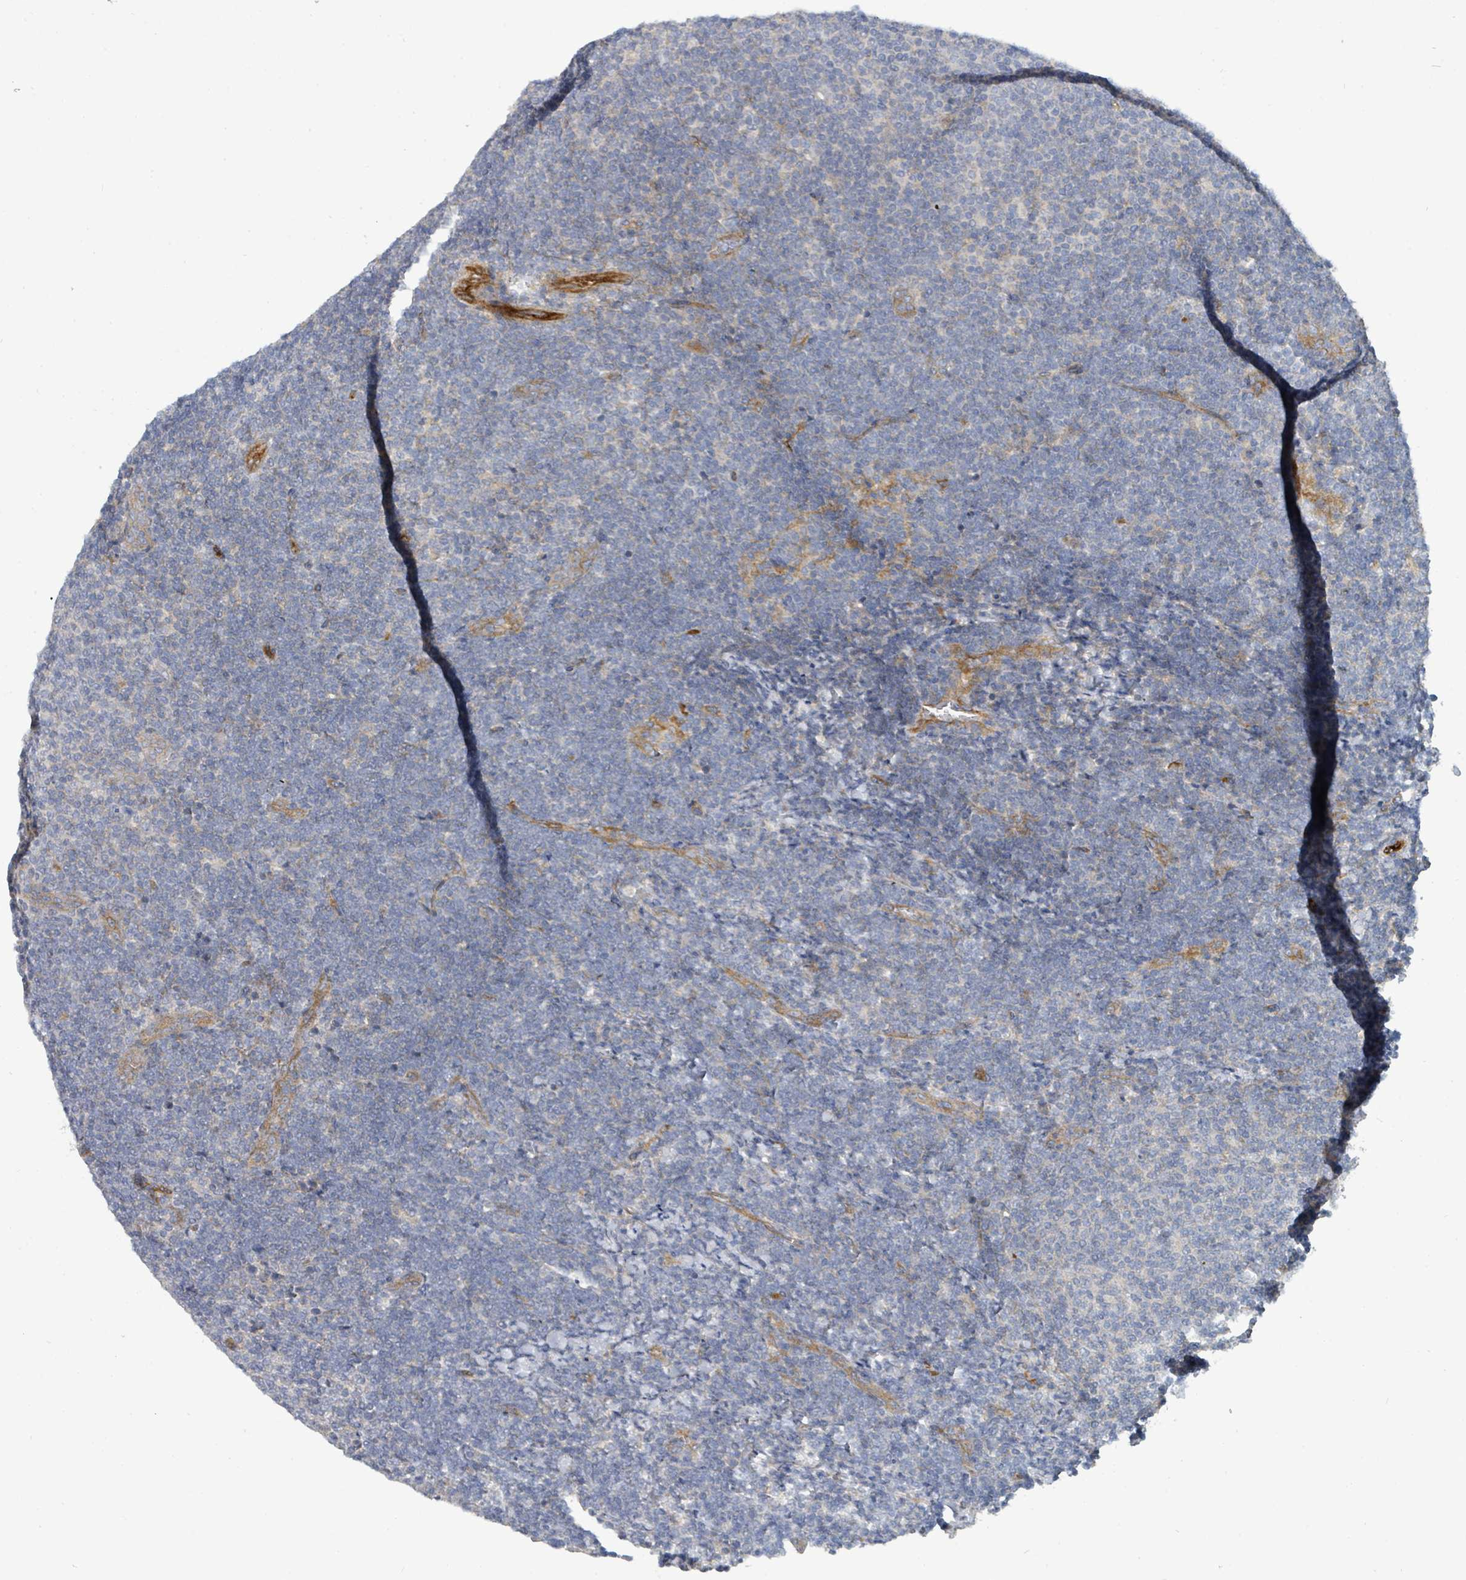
{"staining": {"intensity": "negative", "quantity": "none", "location": "none"}, "tissue": "lymphoma", "cell_type": "Tumor cells", "image_type": "cancer", "snomed": [{"axis": "morphology", "description": "Malignant lymphoma, non-Hodgkin's type, Low grade"}, {"axis": "topography", "description": "Lymph node"}], "caption": "Tumor cells show no significant positivity in lymphoma.", "gene": "IFIT1", "patient": {"sex": "male", "age": 66}}